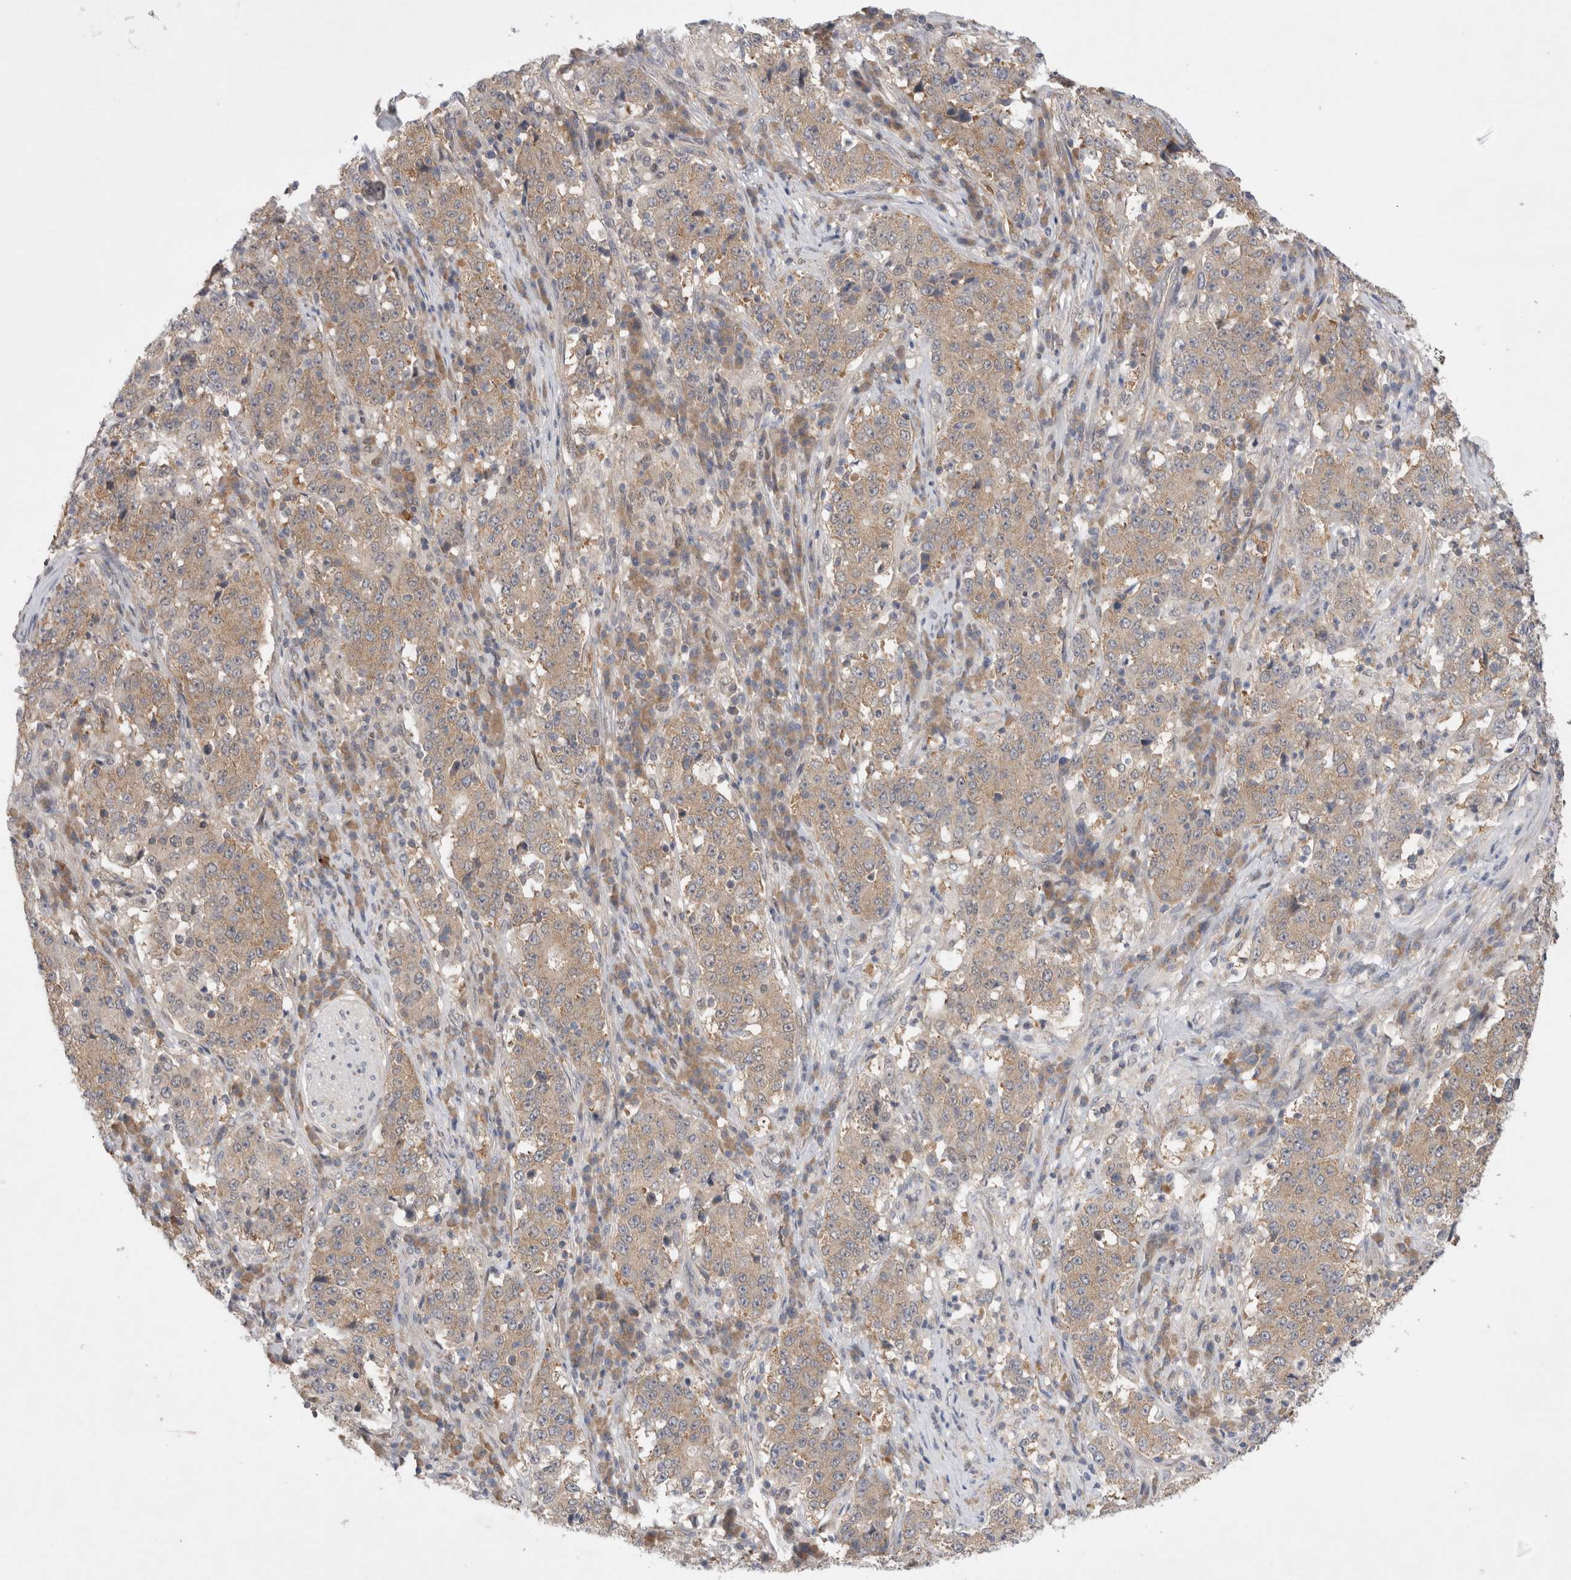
{"staining": {"intensity": "weak", "quantity": ">75%", "location": "cytoplasmic/membranous"}, "tissue": "stomach cancer", "cell_type": "Tumor cells", "image_type": "cancer", "snomed": [{"axis": "morphology", "description": "Adenocarcinoma, NOS"}, {"axis": "topography", "description": "Stomach"}], "caption": "Immunohistochemical staining of human stomach cancer (adenocarcinoma) shows low levels of weak cytoplasmic/membranous protein expression in approximately >75% of tumor cells.", "gene": "EIF3E", "patient": {"sex": "male", "age": 59}}